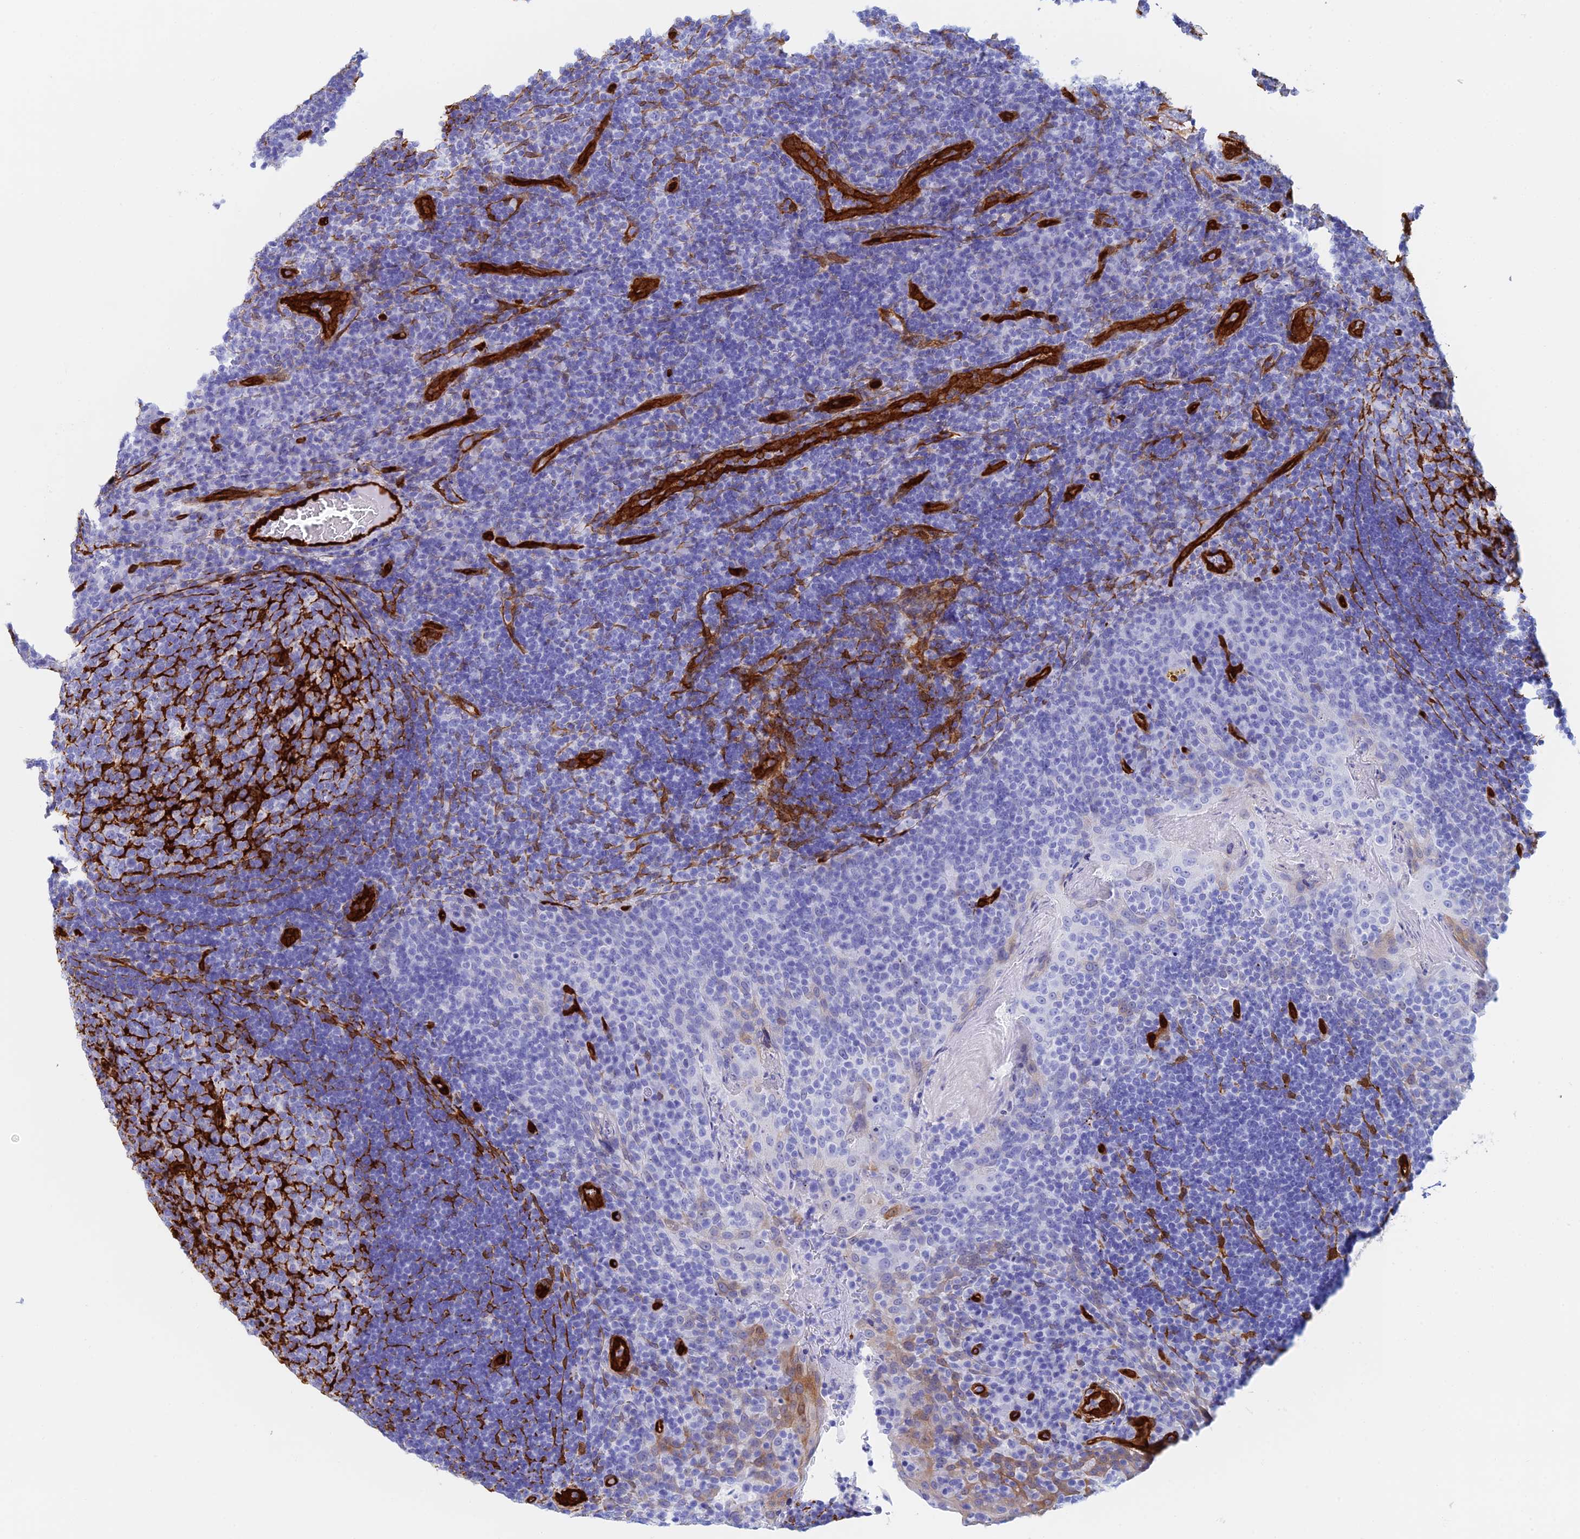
{"staining": {"intensity": "negative", "quantity": "none", "location": "none"}, "tissue": "tonsil", "cell_type": "Germinal center cells", "image_type": "normal", "snomed": [{"axis": "morphology", "description": "Normal tissue, NOS"}, {"axis": "topography", "description": "Tonsil"}], "caption": "A high-resolution histopathology image shows IHC staining of benign tonsil, which demonstrates no significant staining in germinal center cells.", "gene": "CRIP2", "patient": {"sex": "male", "age": 17}}